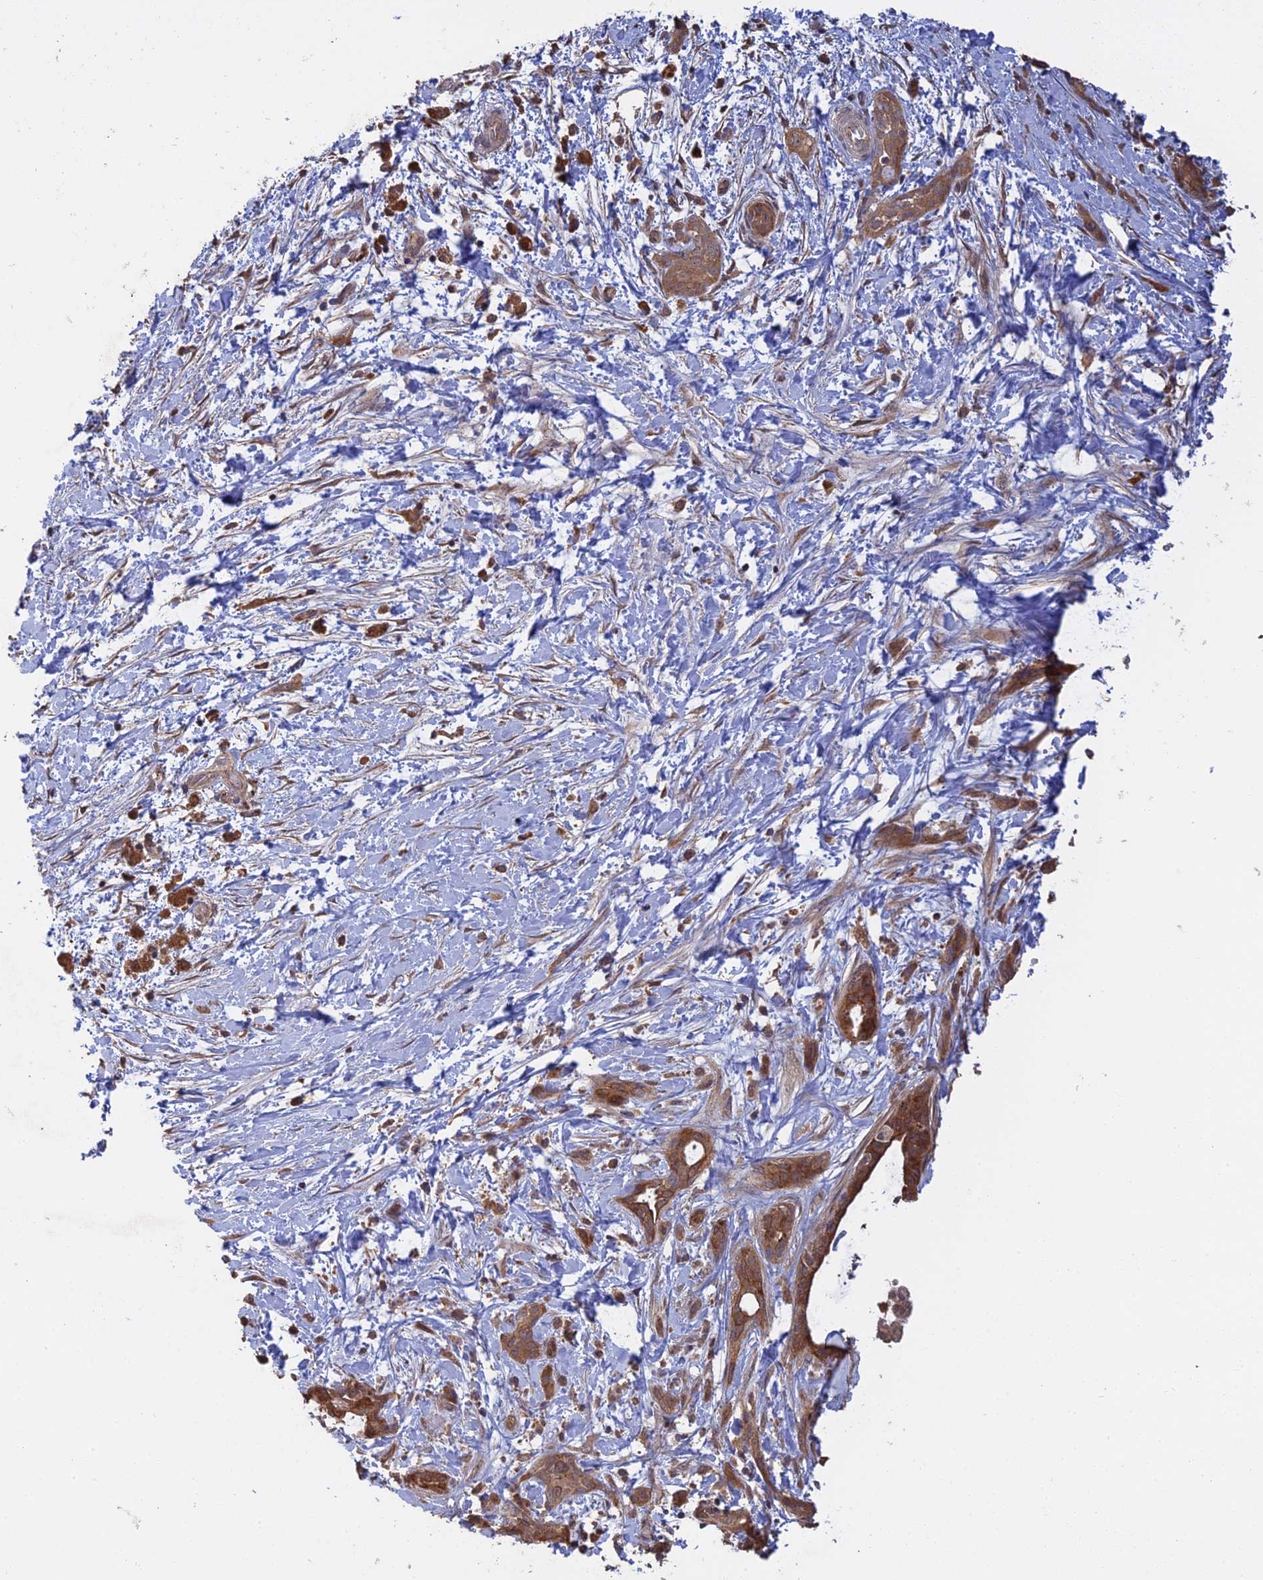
{"staining": {"intensity": "moderate", "quantity": ">75%", "location": "cytoplasmic/membranous"}, "tissue": "pancreatic cancer", "cell_type": "Tumor cells", "image_type": "cancer", "snomed": [{"axis": "morphology", "description": "Normal tissue, NOS"}, {"axis": "morphology", "description": "Adenocarcinoma, NOS"}, {"axis": "topography", "description": "Pancreas"}, {"axis": "topography", "description": "Peripheral nerve tissue"}], "caption": "Protein expression analysis of adenocarcinoma (pancreatic) shows moderate cytoplasmic/membranous expression in approximately >75% of tumor cells.", "gene": "ARHGAP40", "patient": {"sex": "female", "age": 63}}